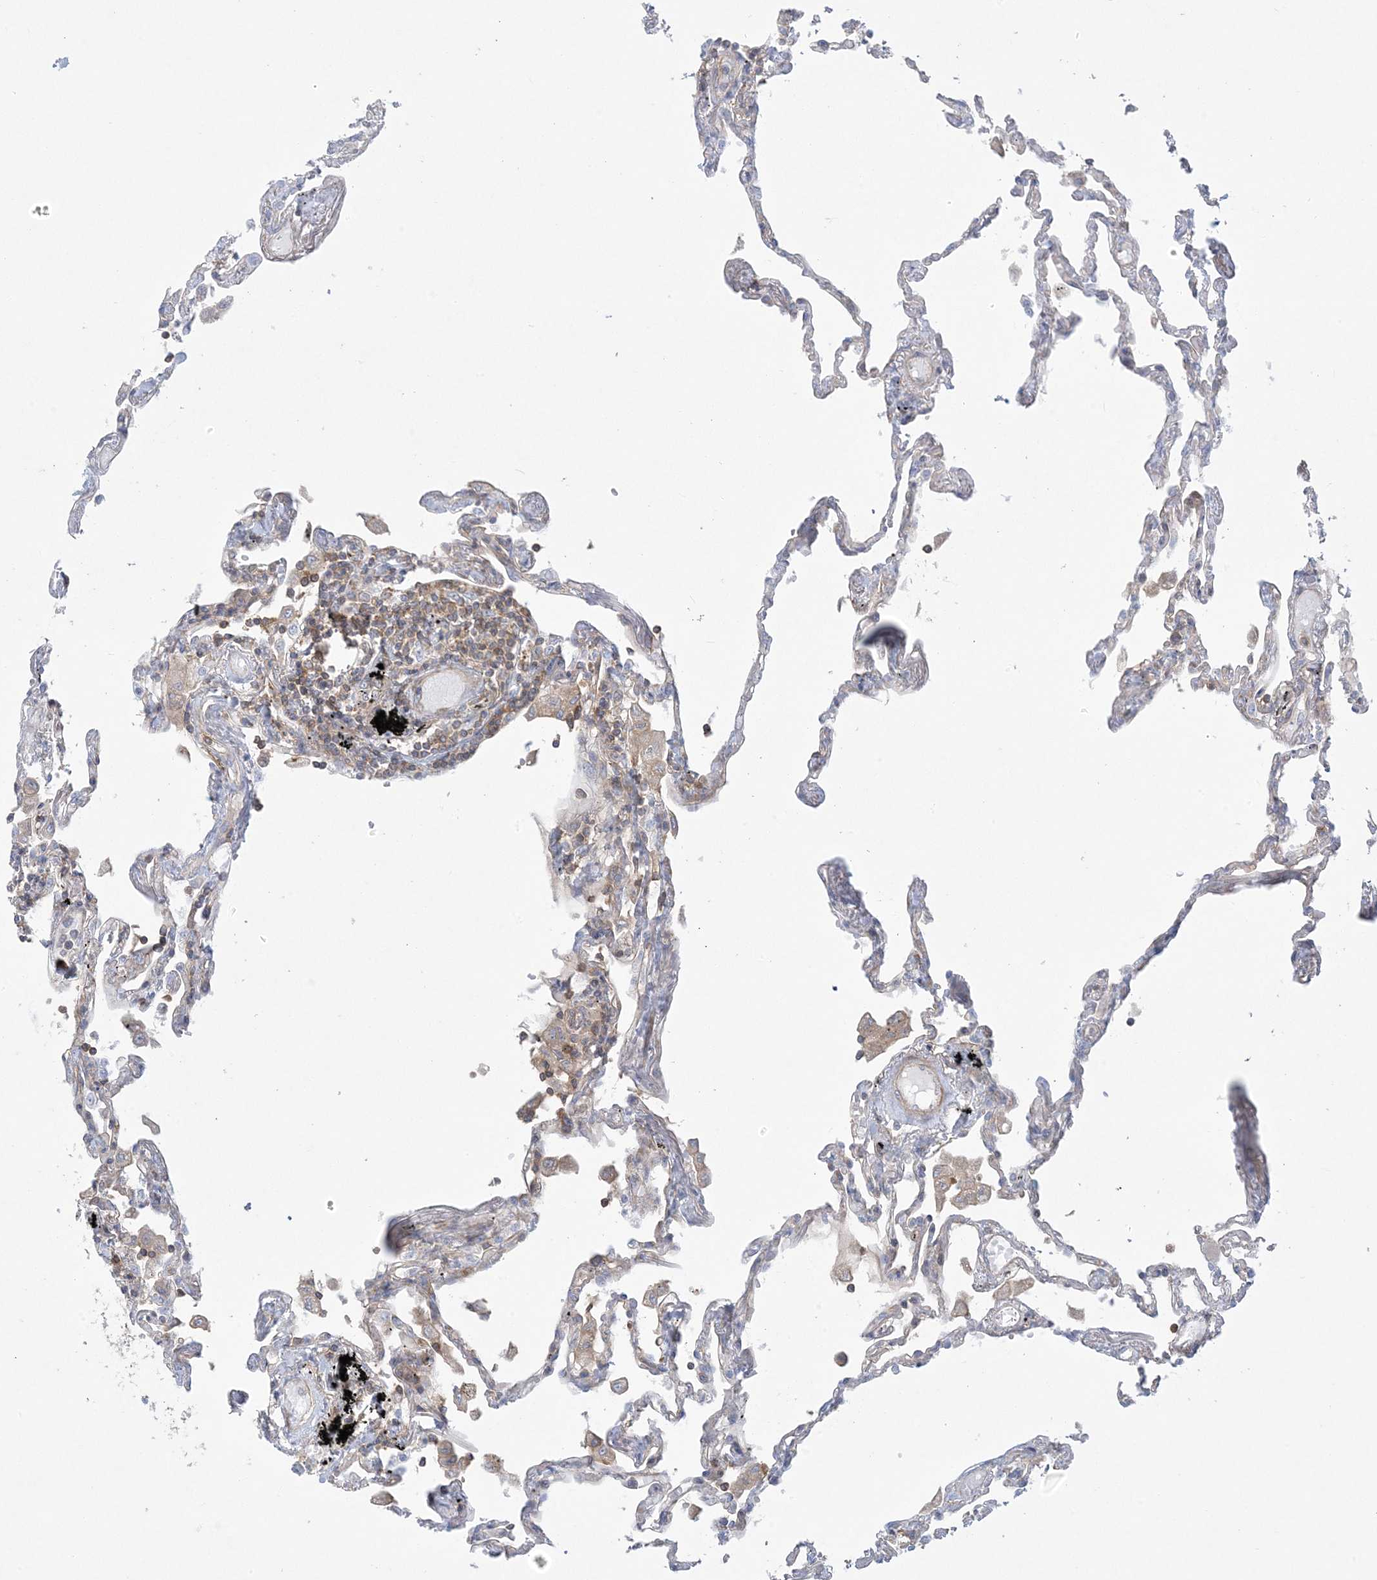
{"staining": {"intensity": "negative", "quantity": "none", "location": "none"}, "tissue": "lung", "cell_type": "Alveolar cells", "image_type": "normal", "snomed": [{"axis": "morphology", "description": "Normal tissue, NOS"}, {"axis": "topography", "description": "Lung"}], "caption": "Benign lung was stained to show a protein in brown. There is no significant staining in alveolar cells. (Stains: DAB (3,3'-diaminobenzidine) immunohistochemistry (IHC) with hematoxylin counter stain, Microscopy: brightfield microscopy at high magnification).", "gene": "ARHGAP30", "patient": {"sex": "female", "age": 67}}